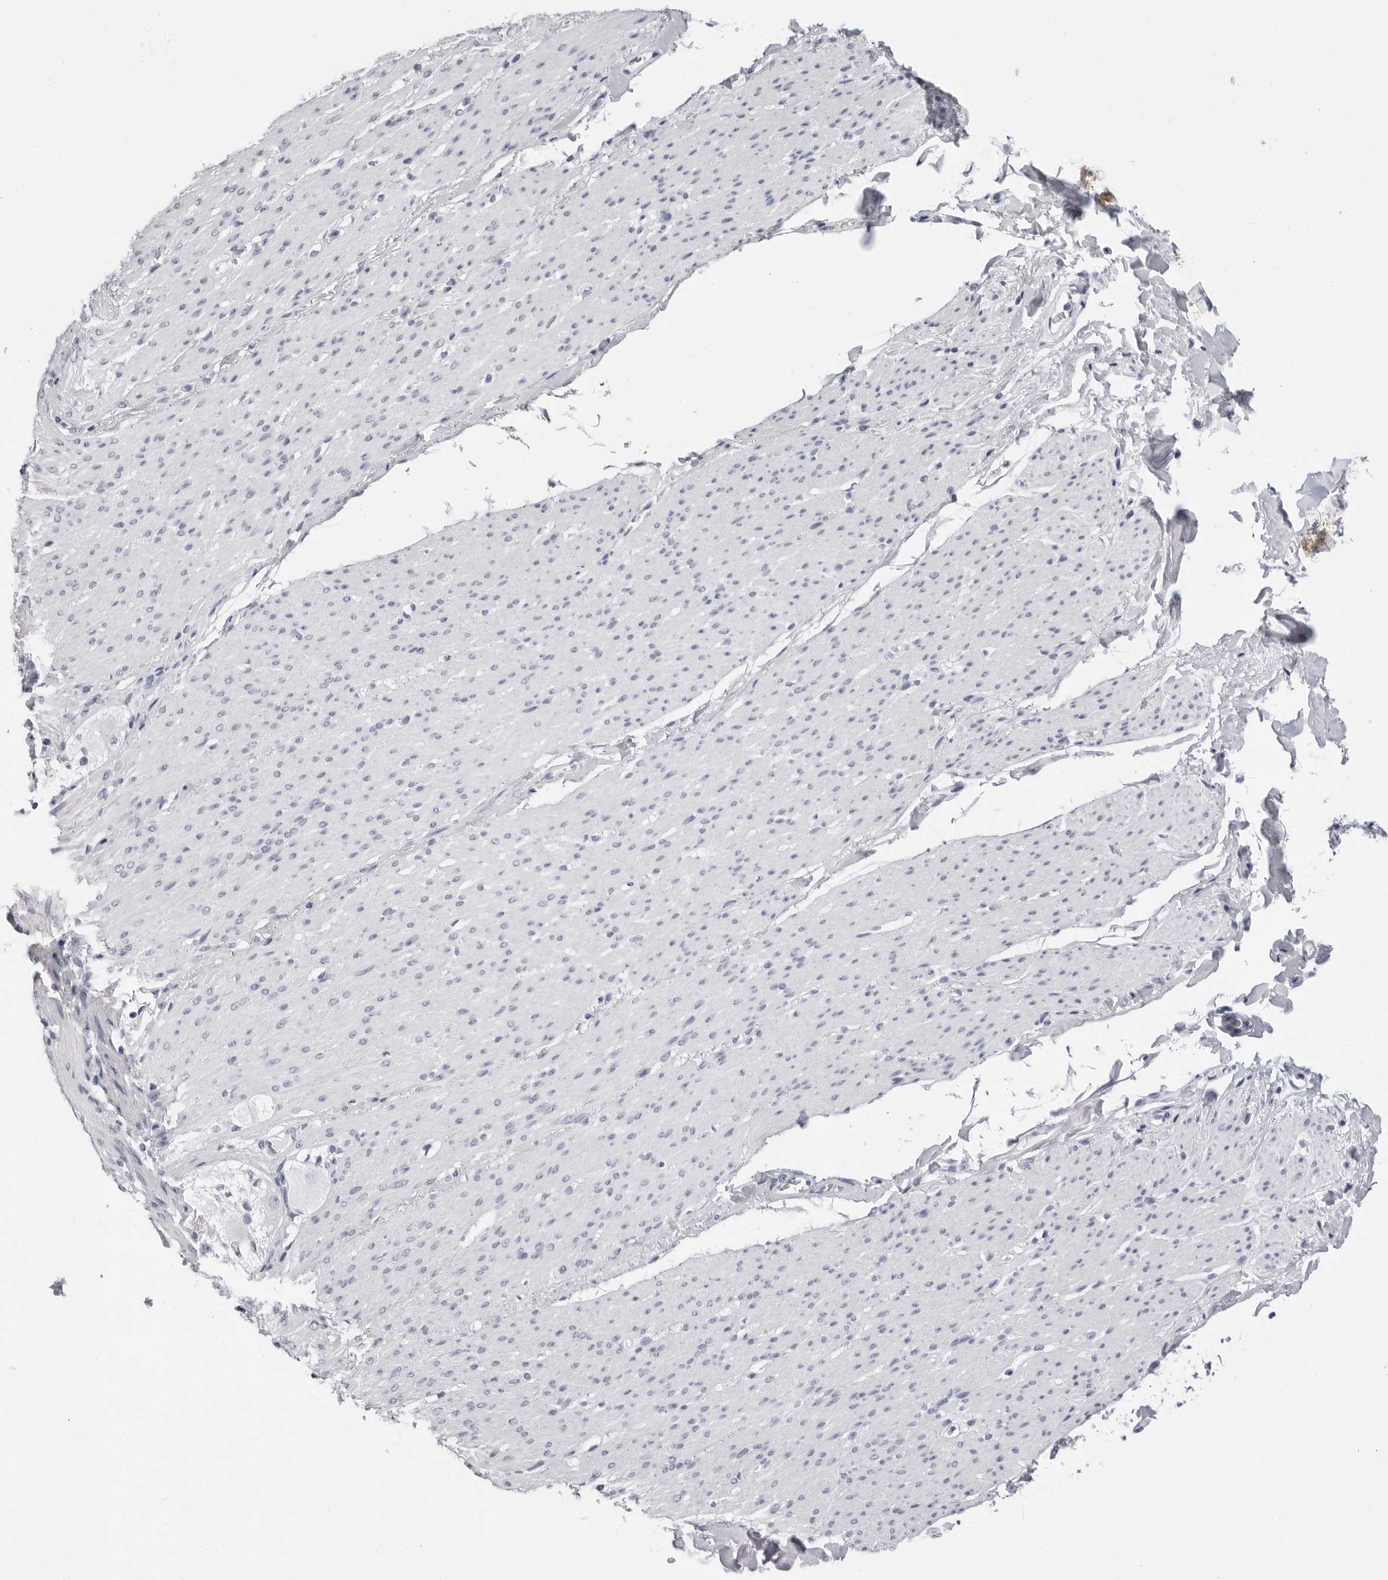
{"staining": {"intensity": "negative", "quantity": "none", "location": "none"}, "tissue": "smooth muscle", "cell_type": "Smooth muscle cells", "image_type": "normal", "snomed": [{"axis": "morphology", "description": "Normal tissue, NOS"}, {"axis": "topography", "description": "Colon"}, {"axis": "topography", "description": "Peripheral nerve tissue"}], "caption": "Immunohistochemistry (IHC) of normal smooth muscle reveals no positivity in smooth muscle cells. (Immunohistochemistry, brightfield microscopy, high magnification).", "gene": "ERICH3", "patient": {"sex": "female", "age": 61}}